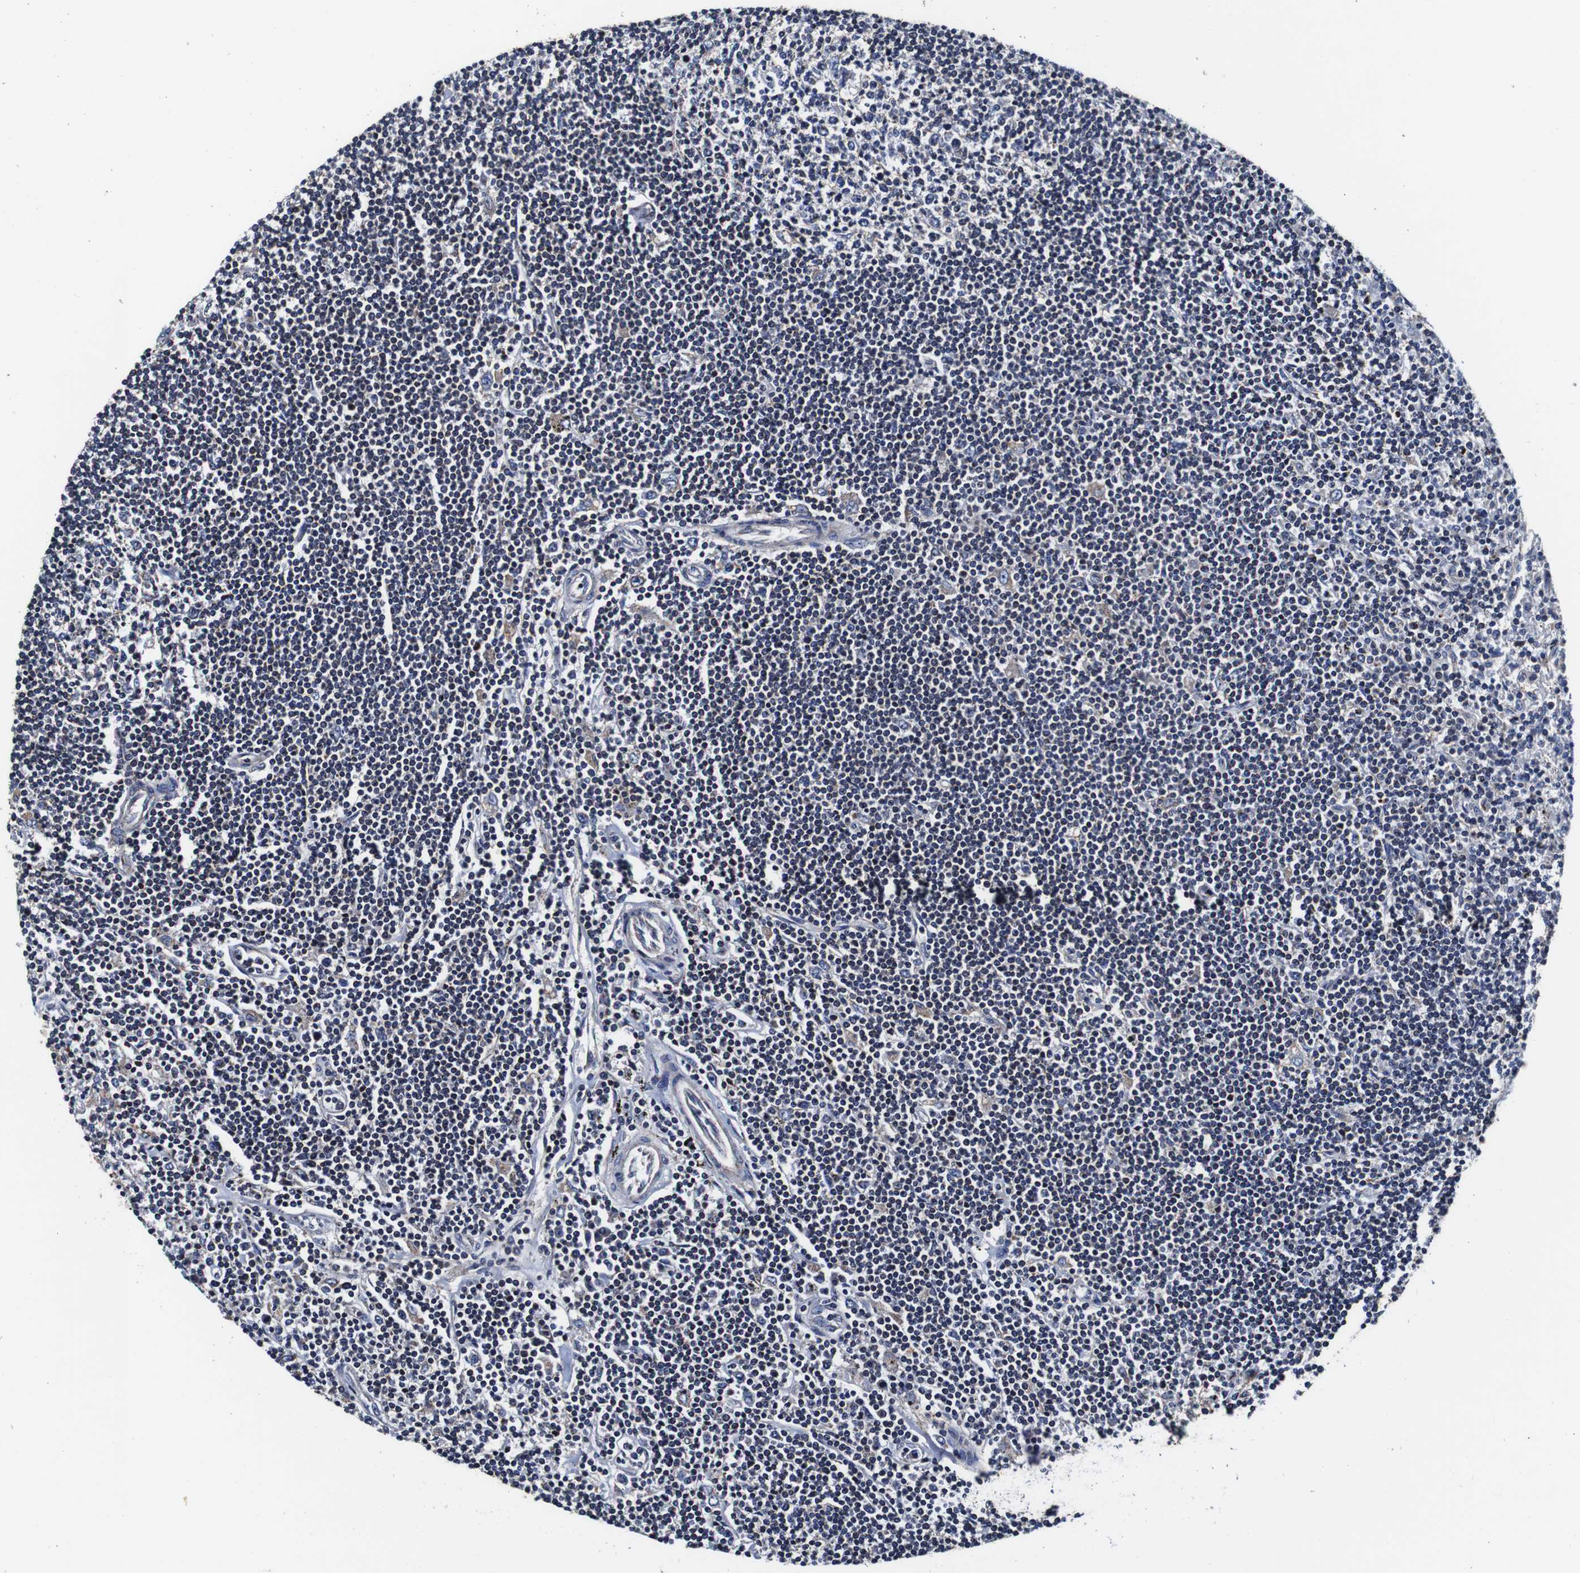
{"staining": {"intensity": "negative", "quantity": "none", "location": "none"}, "tissue": "lymphoma", "cell_type": "Tumor cells", "image_type": "cancer", "snomed": [{"axis": "morphology", "description": "Malignant lymphoma, non-Hodgkin's type, Low grade"}, {"axis": "topography", "description": "Spleen"}], "caption": "Histopathology image shows no significant protein staining in tumor cells of lymphoma.", "gene": "PDCD6IP", "patient": {"sex": "male", "age": 76}}